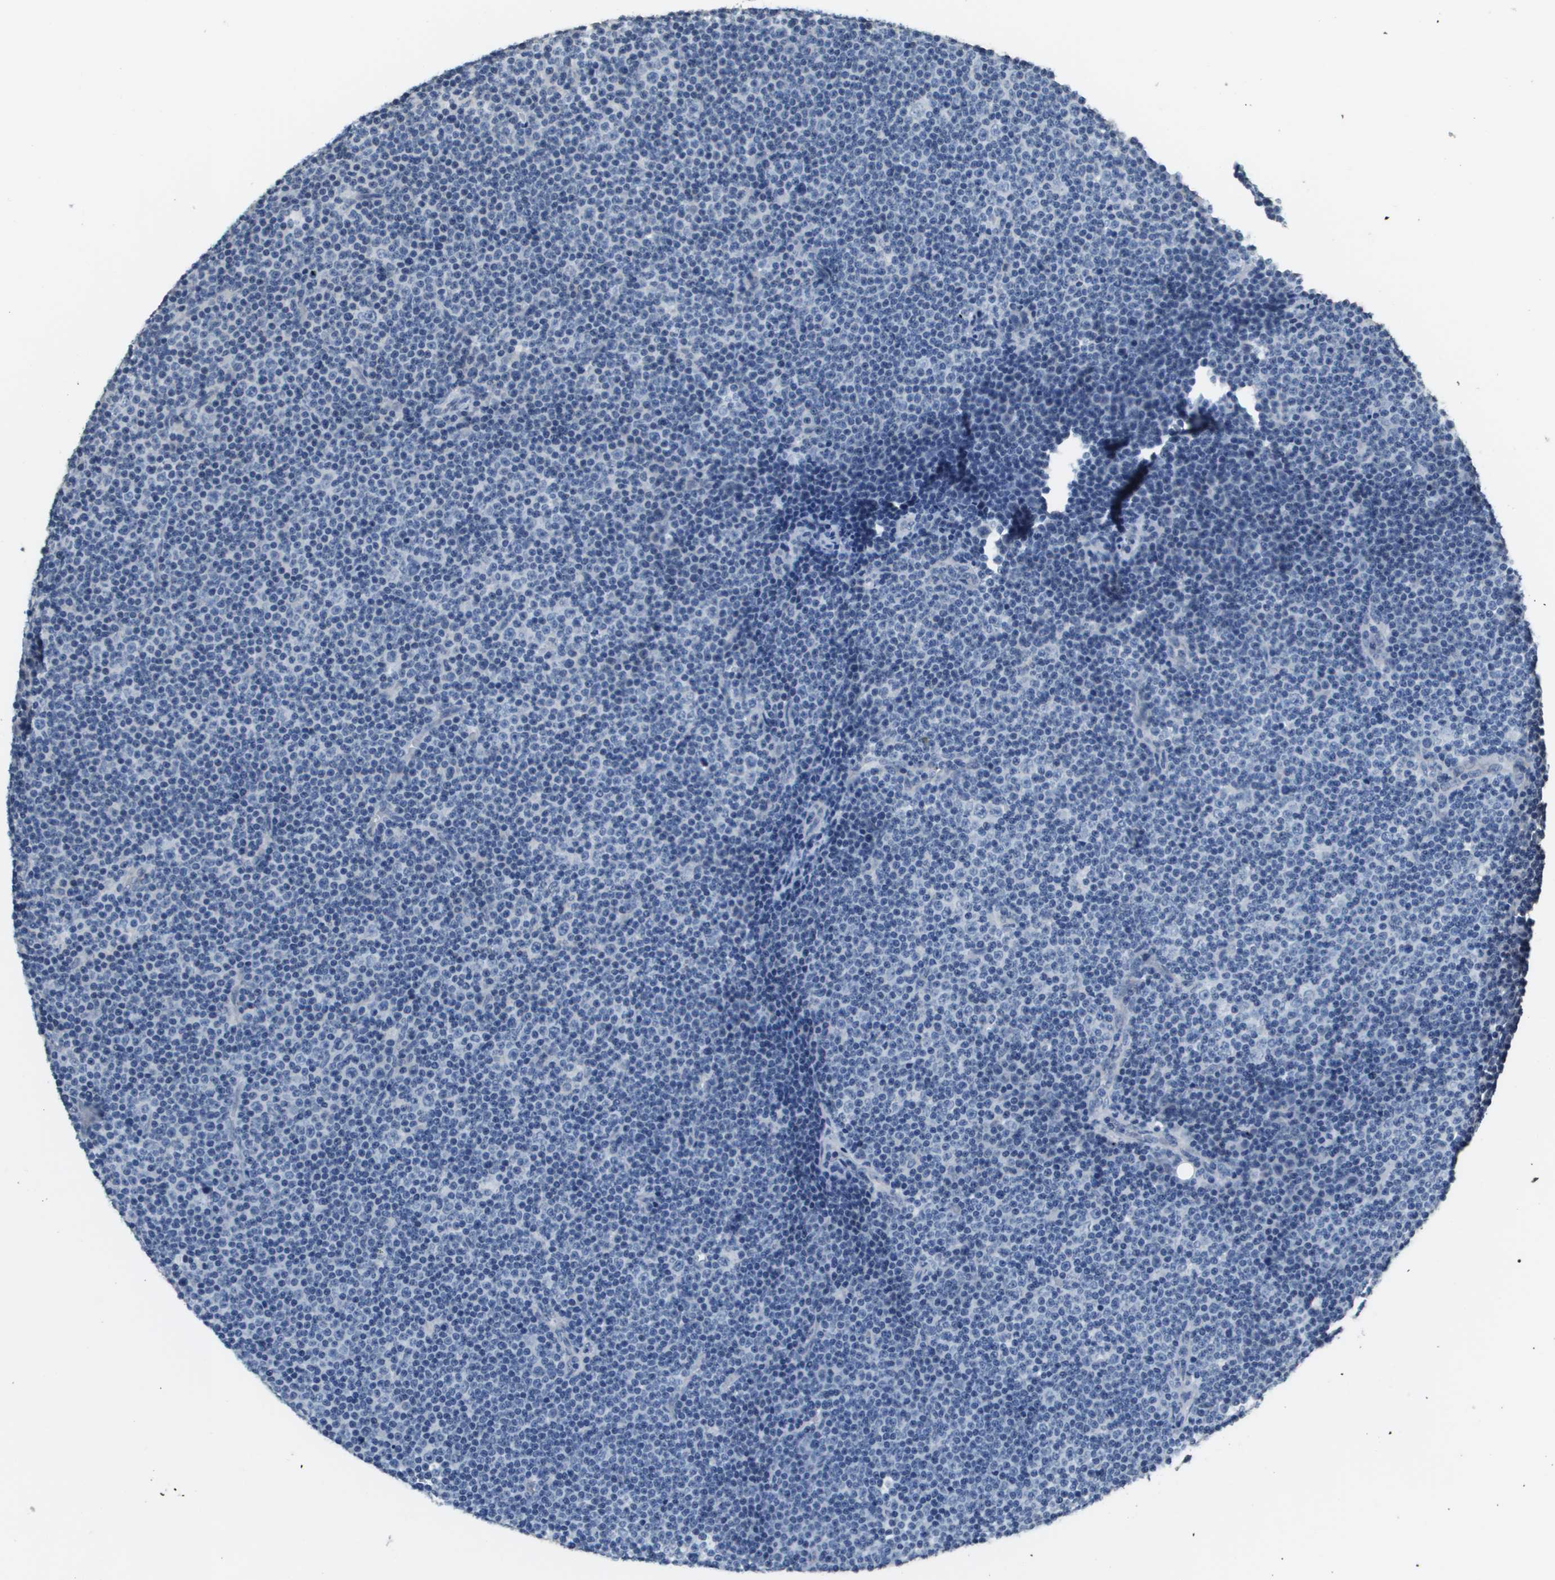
{"staining": {"intensity": "negative", "quantity": "none", "location": "none"}, "tissue": "lymphoma", "cell_type": "Tumor cells", "image_type": "cancer", "snomed": [{"axis": "morphology", "description": "Malignant lymphoma, non-Hodgkin's type, Low grade"}, {"axis": "topography", "description": "Lymph node"}], "caption": "Histopathology image shows no protein staining in tumor cells of lymphoma tissue. (DAB (3,3'-diaminobenzidine) immunohistochemistry, high magnification).", "gene": "MT3", "patient": {"sex": "female", "age": 67}}